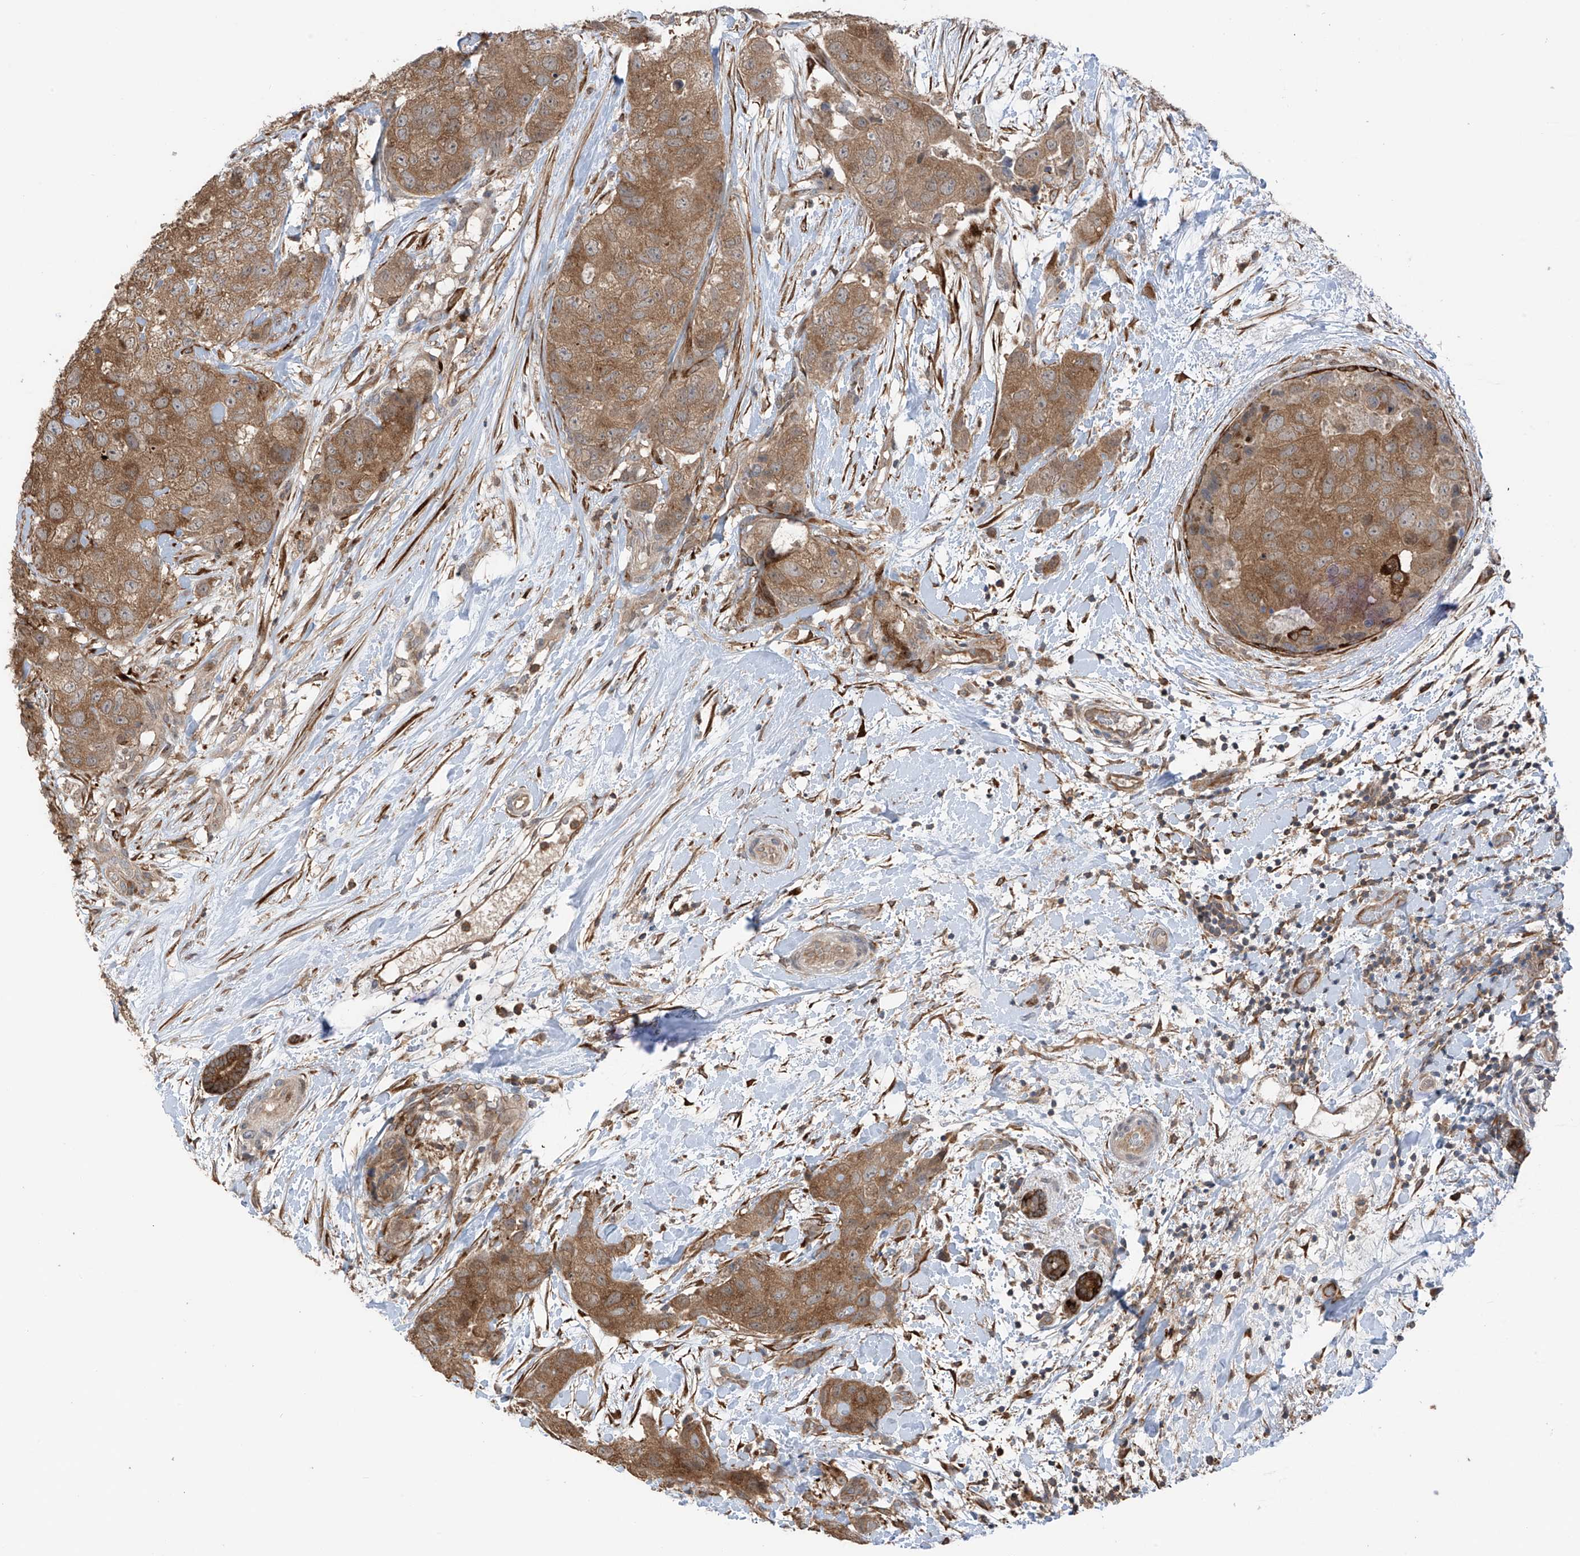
{"staining": {"intensity": "moderate", "quantity": ">75%", "location": "cytoplasmic/membranous"}, "tissue": "breast cancer", "cell_type": "Tumor cells", "image_type": "cancer", "snomed": [{"axis": "morphology", "description": "Duct carcinoma"}, {"axis": "topography", "description": "Breast"}], "caption": "This is an image of IHC staining of breast intraductal carcinoma, which shows moderate positivity in the cytoplasmic/membranous of tumor cells.", "gene": "SAMD3", "patient": {"sex": "female", "age": 62}}